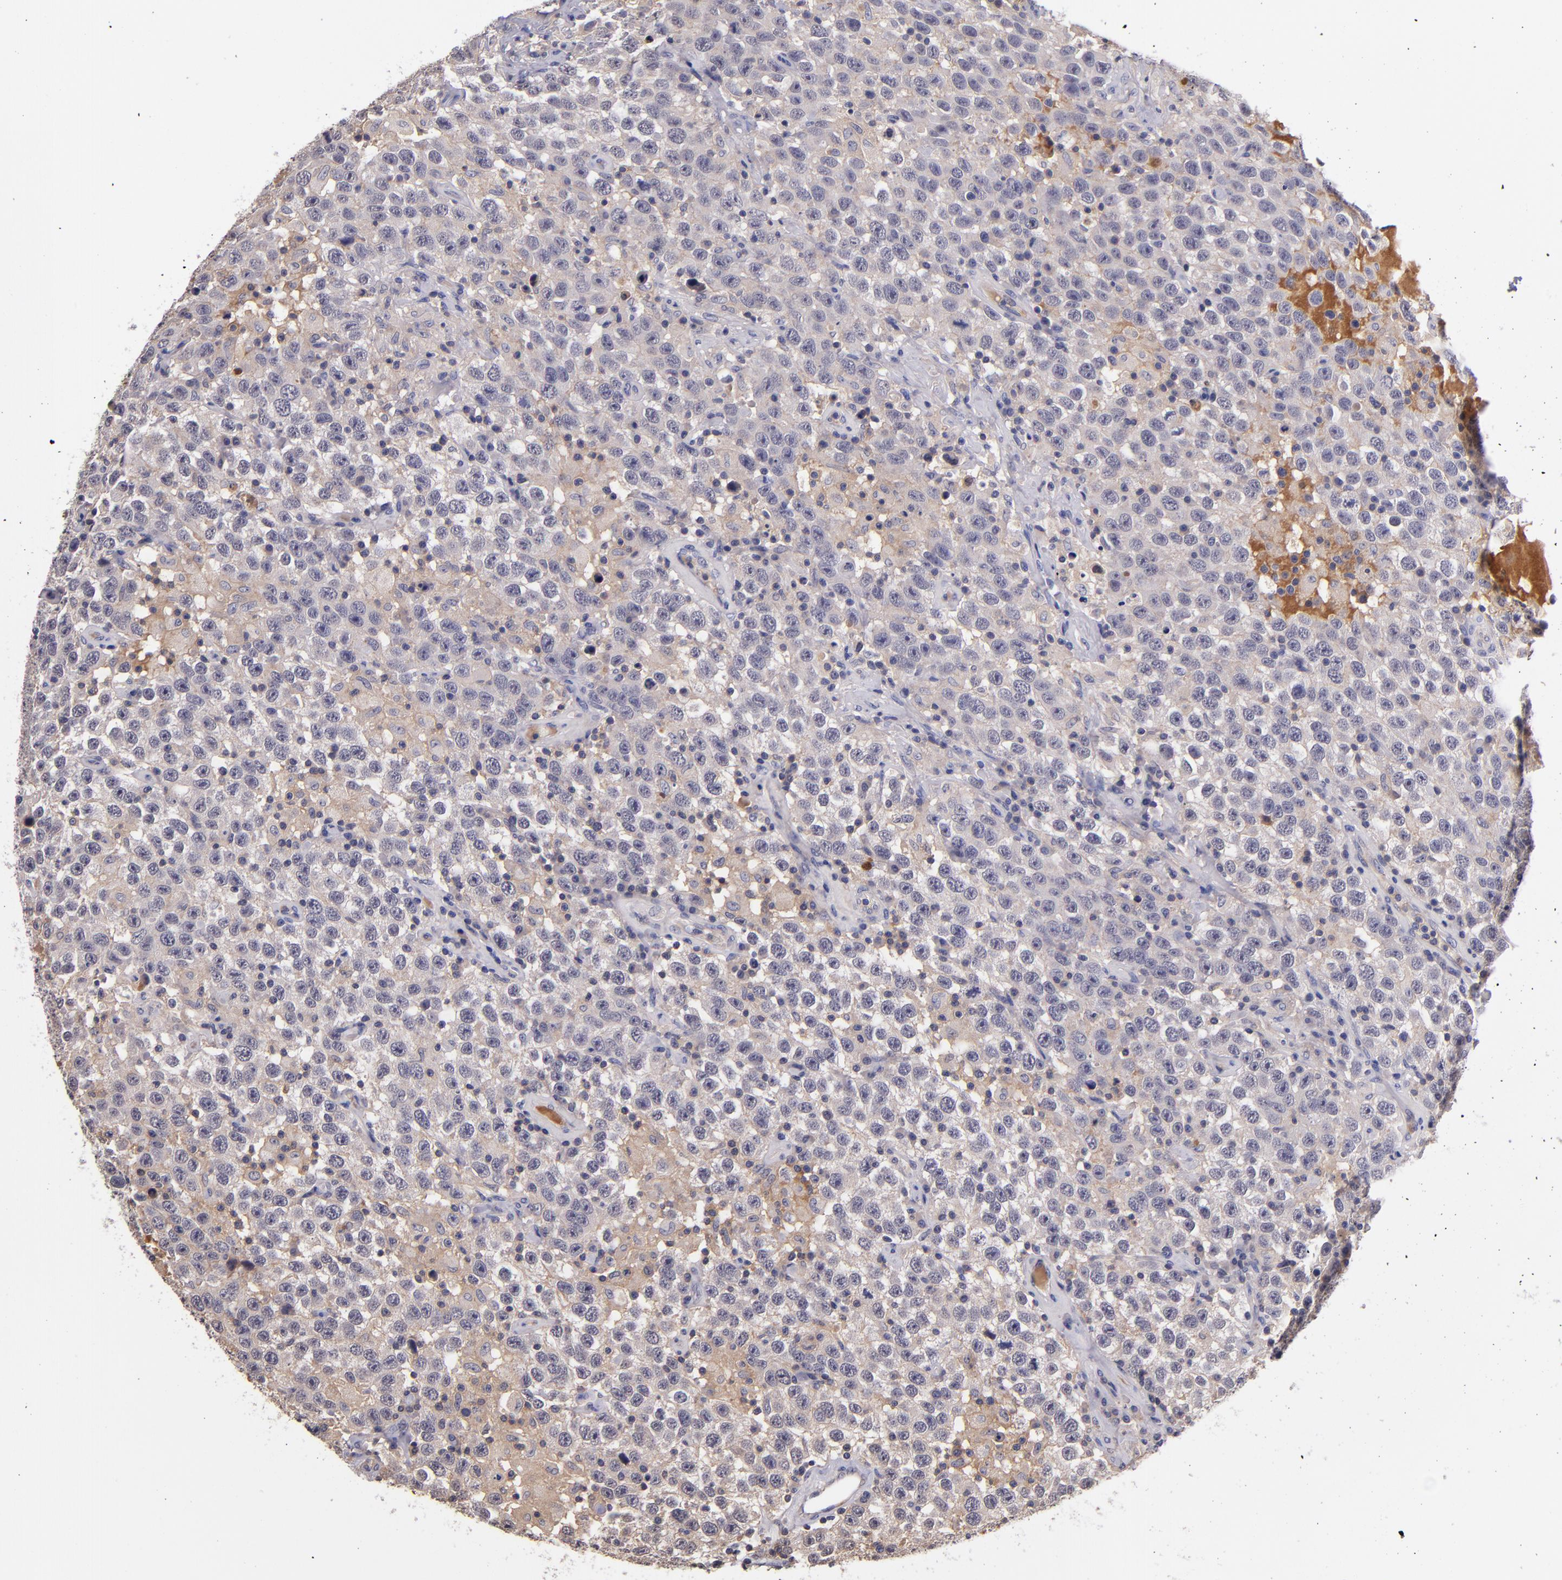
{"staining": {"intensity": "moderate", "quantity": ">75%", "location": "cytoplasmic/membranous"}, "tissue": "testis cancer", "cell_type": "Tumor cells", "image_type": "cancer", "snomed": [{"axis": "morphology", "description": "Seminoma, NOS"}, {"axis": "topography", "description": "Testis"}], "caption": "Testis seminoma stained with a brown dye demonstrates moderate cytoplasmic/membranous positive expression in about >75% of tumor cells.", "gene": "RBP4", "patient": {"sex": "male", "age": 41}}